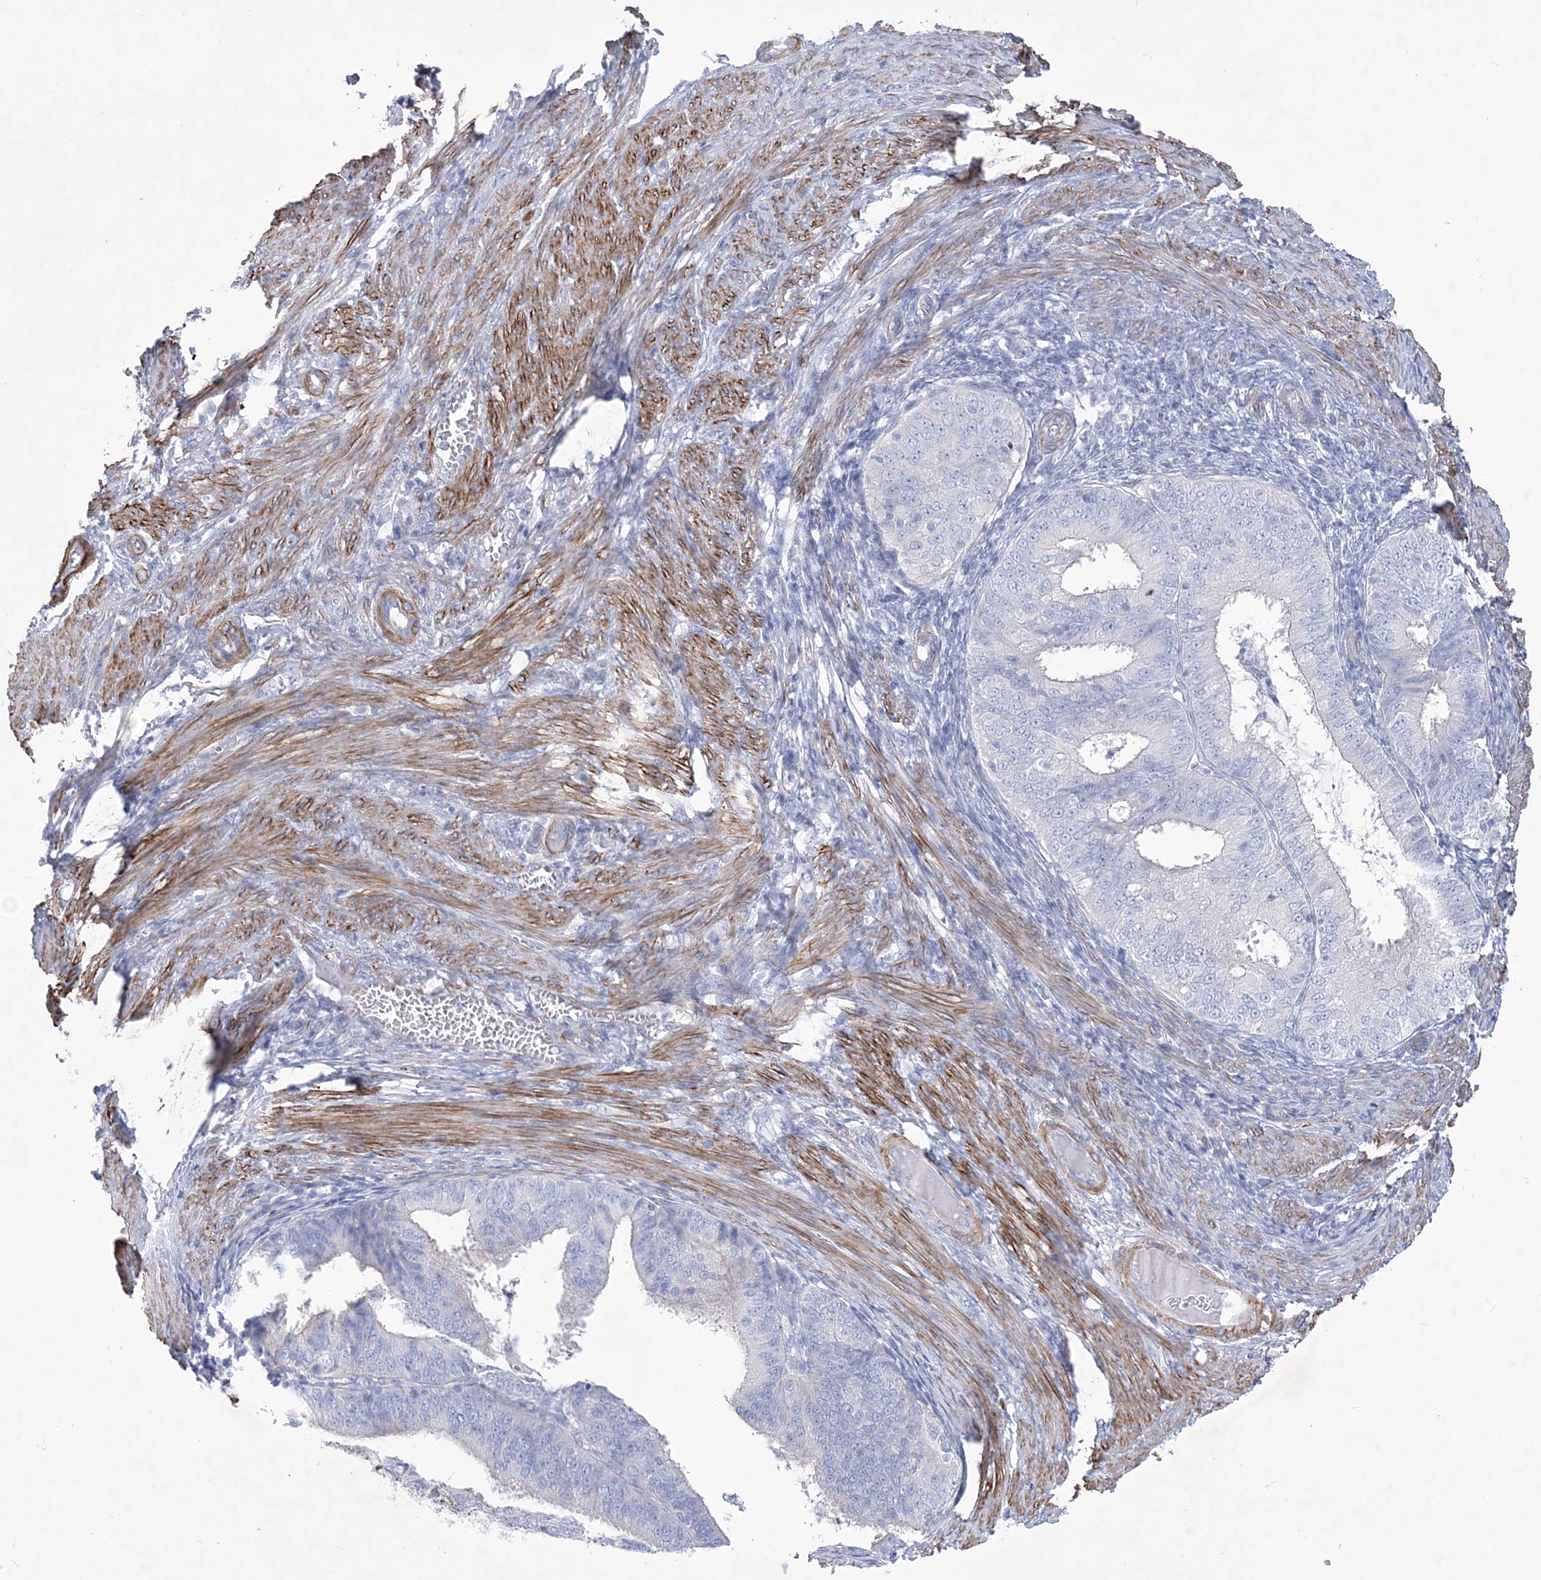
{"staining": {"intensity": "negative", "quantity": "none", "location": "none"}, "tissue": "endometrial cancer", "cell_type": "Tumor cells", "image_type": "cancer", "snomed": [{"axis": "morphology", "description": "Adenocarcinoma, NOS"}, {"axis": "topography", "description": "Endometrium"}], "caption": "Tumor cells are negative for protein expression in human endometrial adenocarcinoma.", "gene": "WDR74", "patient": {"sex": "female", "age": 51}}